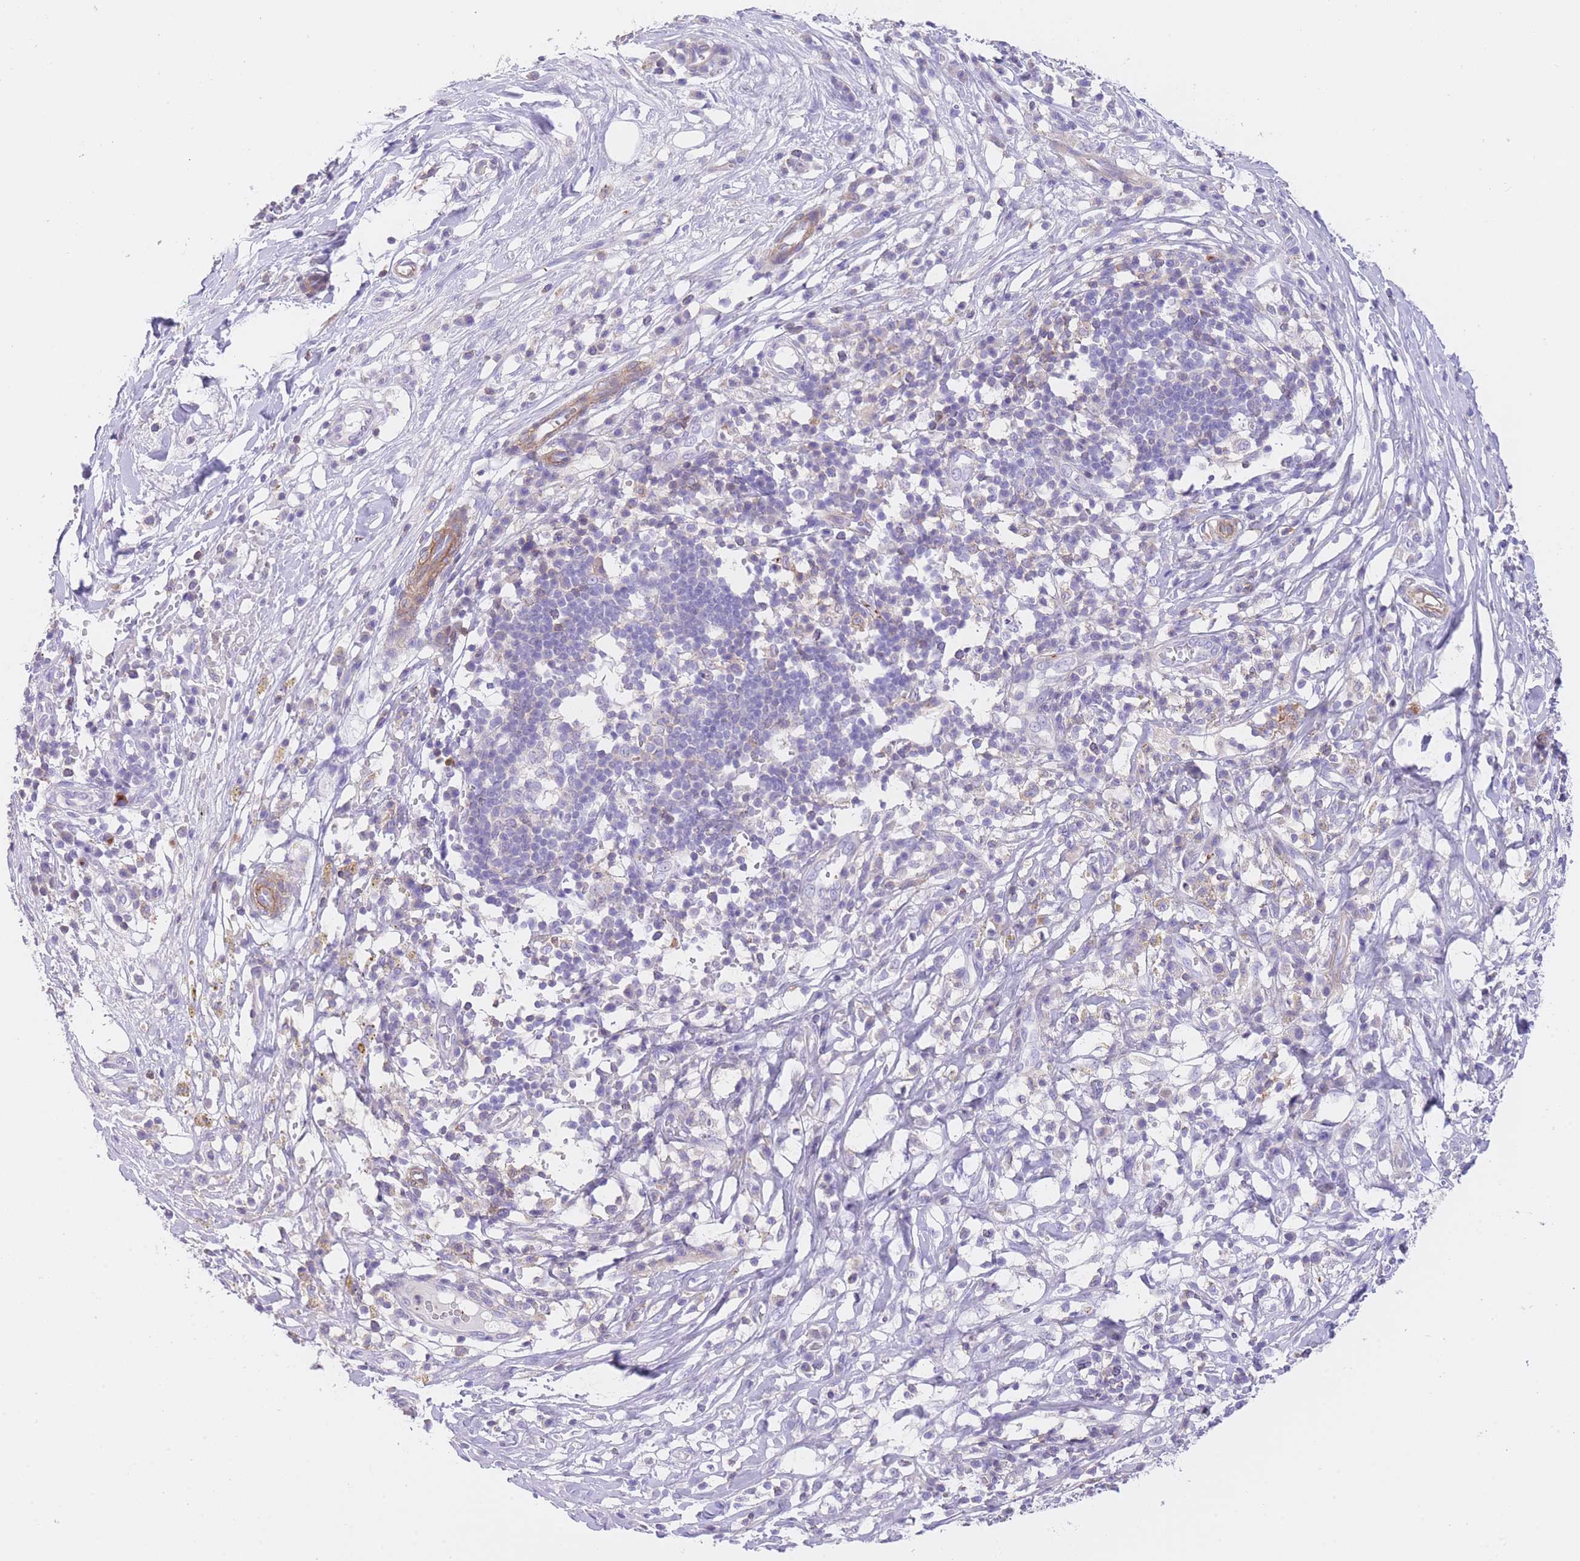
{"staining": {"intensity": "negative", "quantity": "none", "location": "none"}, "tissue": "melanoma", "cell_type": "Tumor cells", "image_type": "cancer", "snomed": [{"axis": "morphology", "description": "Malignant melanoma, NOS"}, {"axis": "topography", "description": "Skin"}], "caption": "A micrograph of malignant melanoma stained for a protein reveals no brown staining in tumor cells.", "gene": "LDB3", "patient": {"sex": "male", "age": 66}}